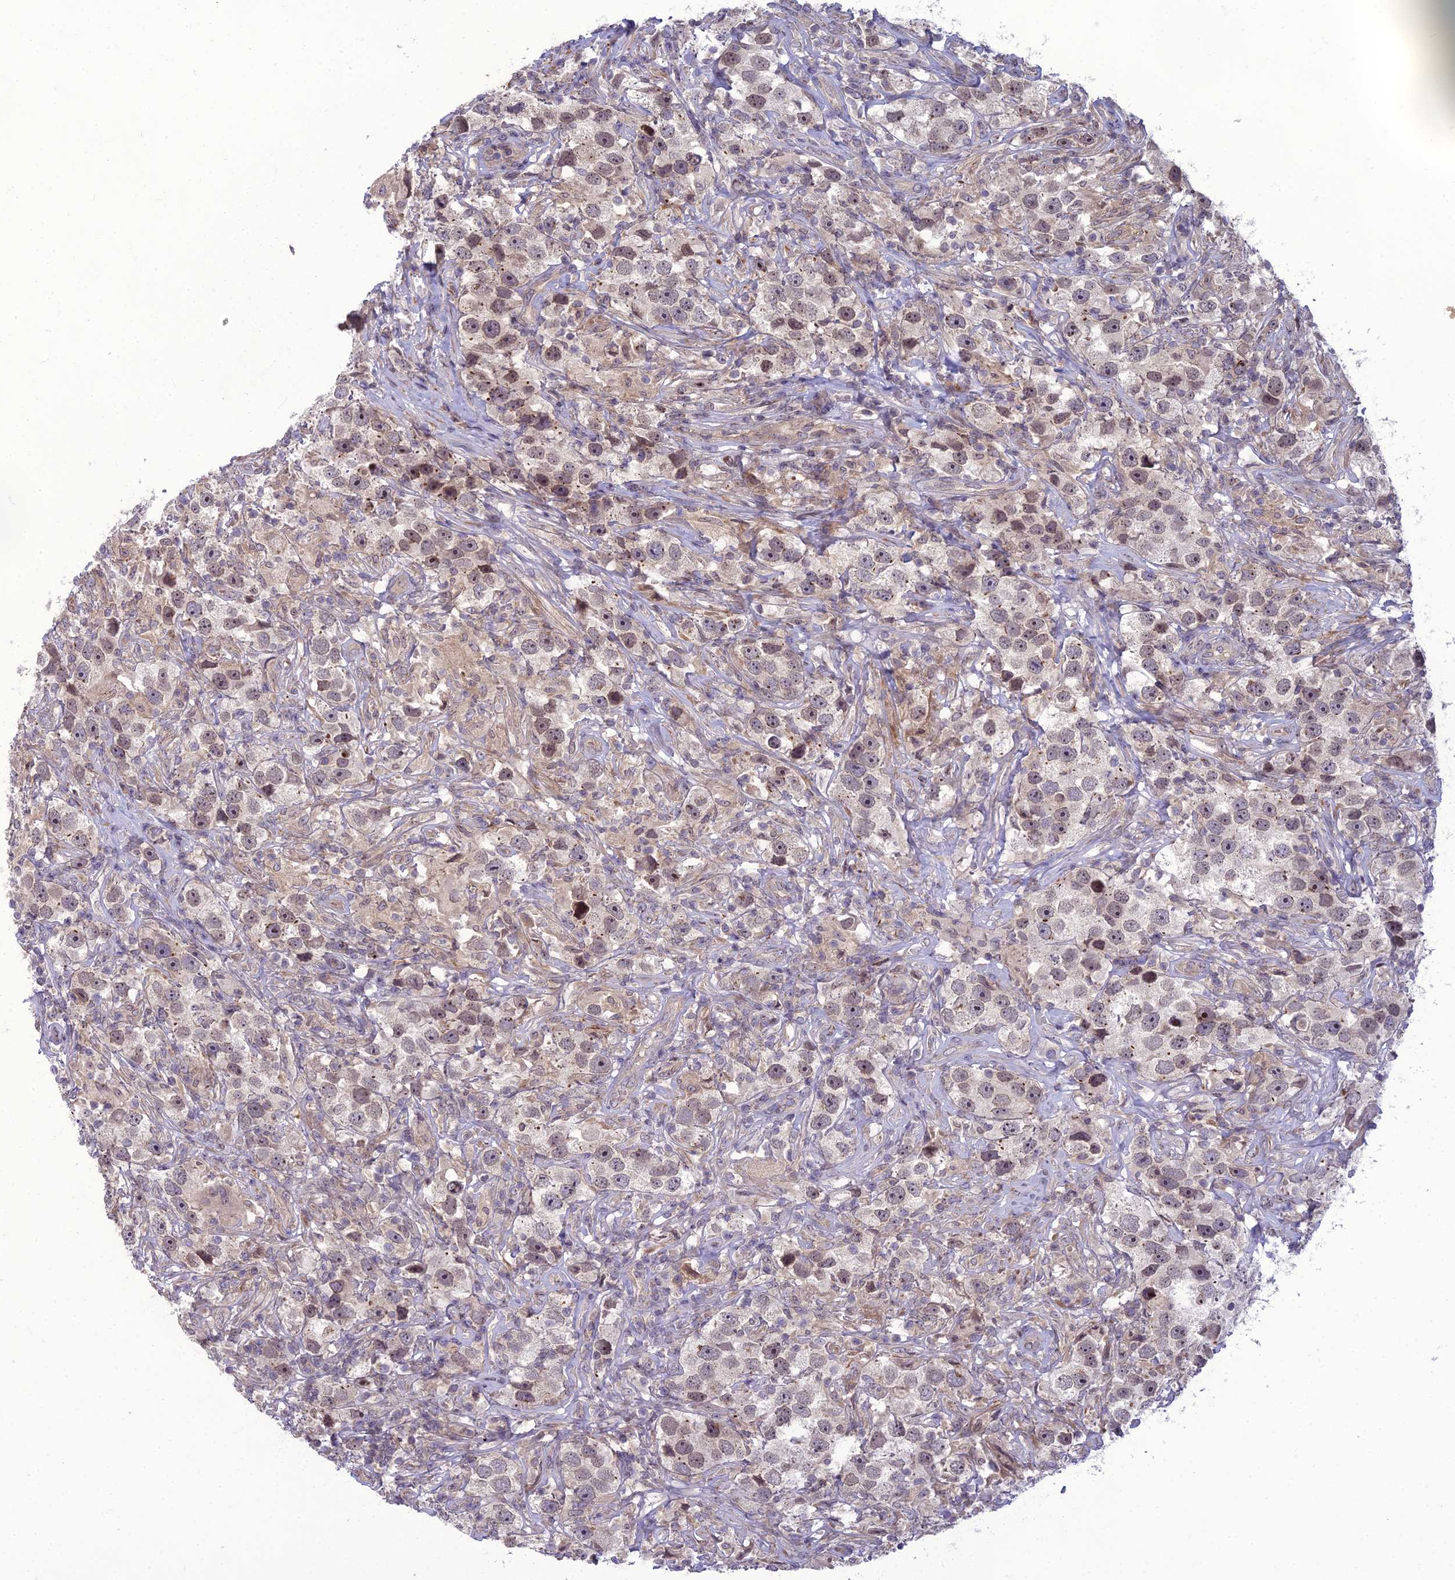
{"staining": {"intensity": "weak", "quantity": "<25%", "location": "nuclear"}, "tissue": "testis cancer", "cell_type": "Tumor cells", "image_type": "cancer", "snomed": [{"axis": "morphology", "description": "Seminoma, NOS"}, {"axis": "topography", "description": "Testis"}], "caption": "Micrograph shows no significant protein staining in tumor cells of testis seminoma.", "gene": "DTX2", "patient": {"sex": "male", "age": 49}}